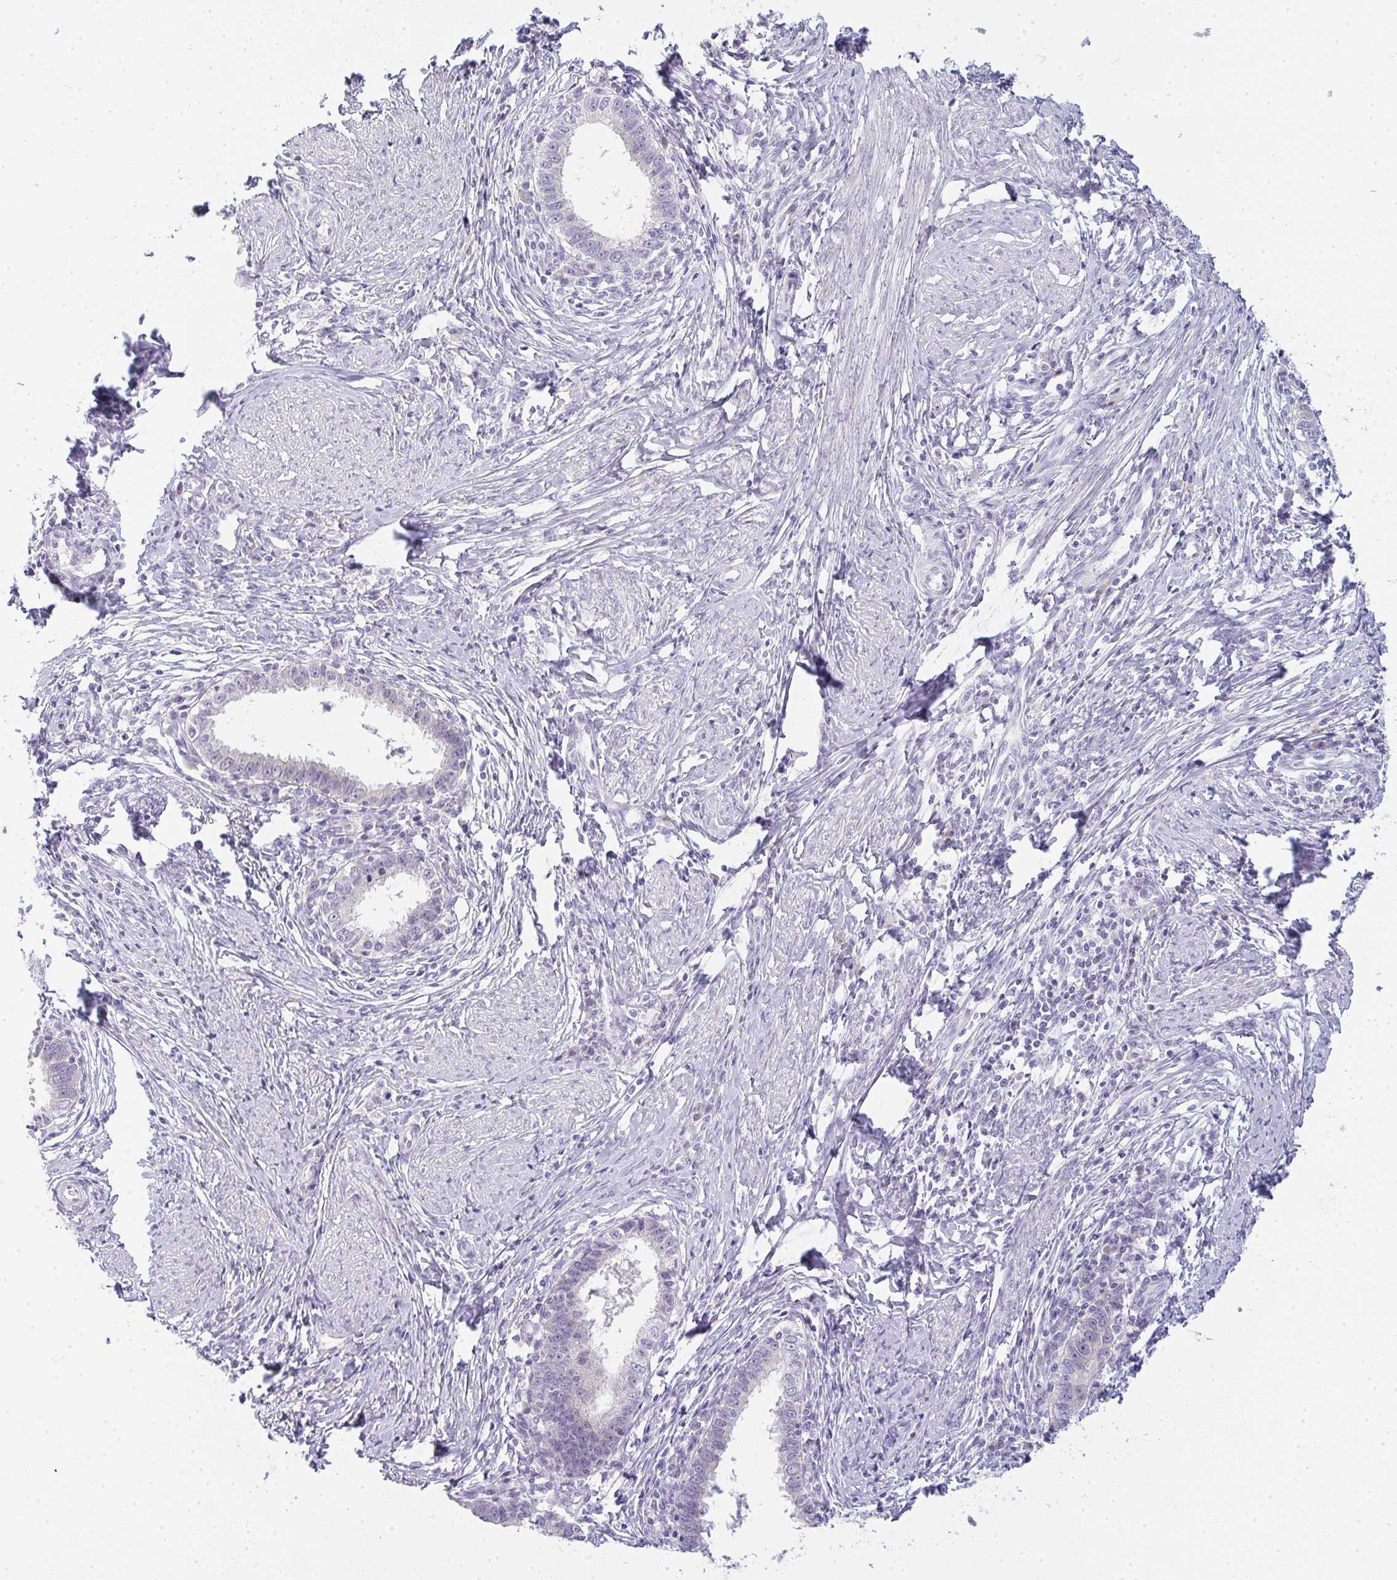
{"staining": {"intensity": "weak", "quantity": "<25%", "location": "cytoplasmic/membranous"}, "tissue": "cervical cancer", "cell_type": "Tumor cells", "image_type": "cancer", "snomed": [{"axis": "morphology", "description": "Adenocarcinoma, NOS"}, {"axis": "topography", "description": "Cervix"}], "caption": "DAB immunohistochemical staining of adenocarcinoma (cervical) shows no significant positivity in tumor cells. (DAB (3,3'-diaminobenzidine) immunohistochemistry, high magnification).", "gene": "SIRPB2", "patient": {"sex": "female", "age": 36}}